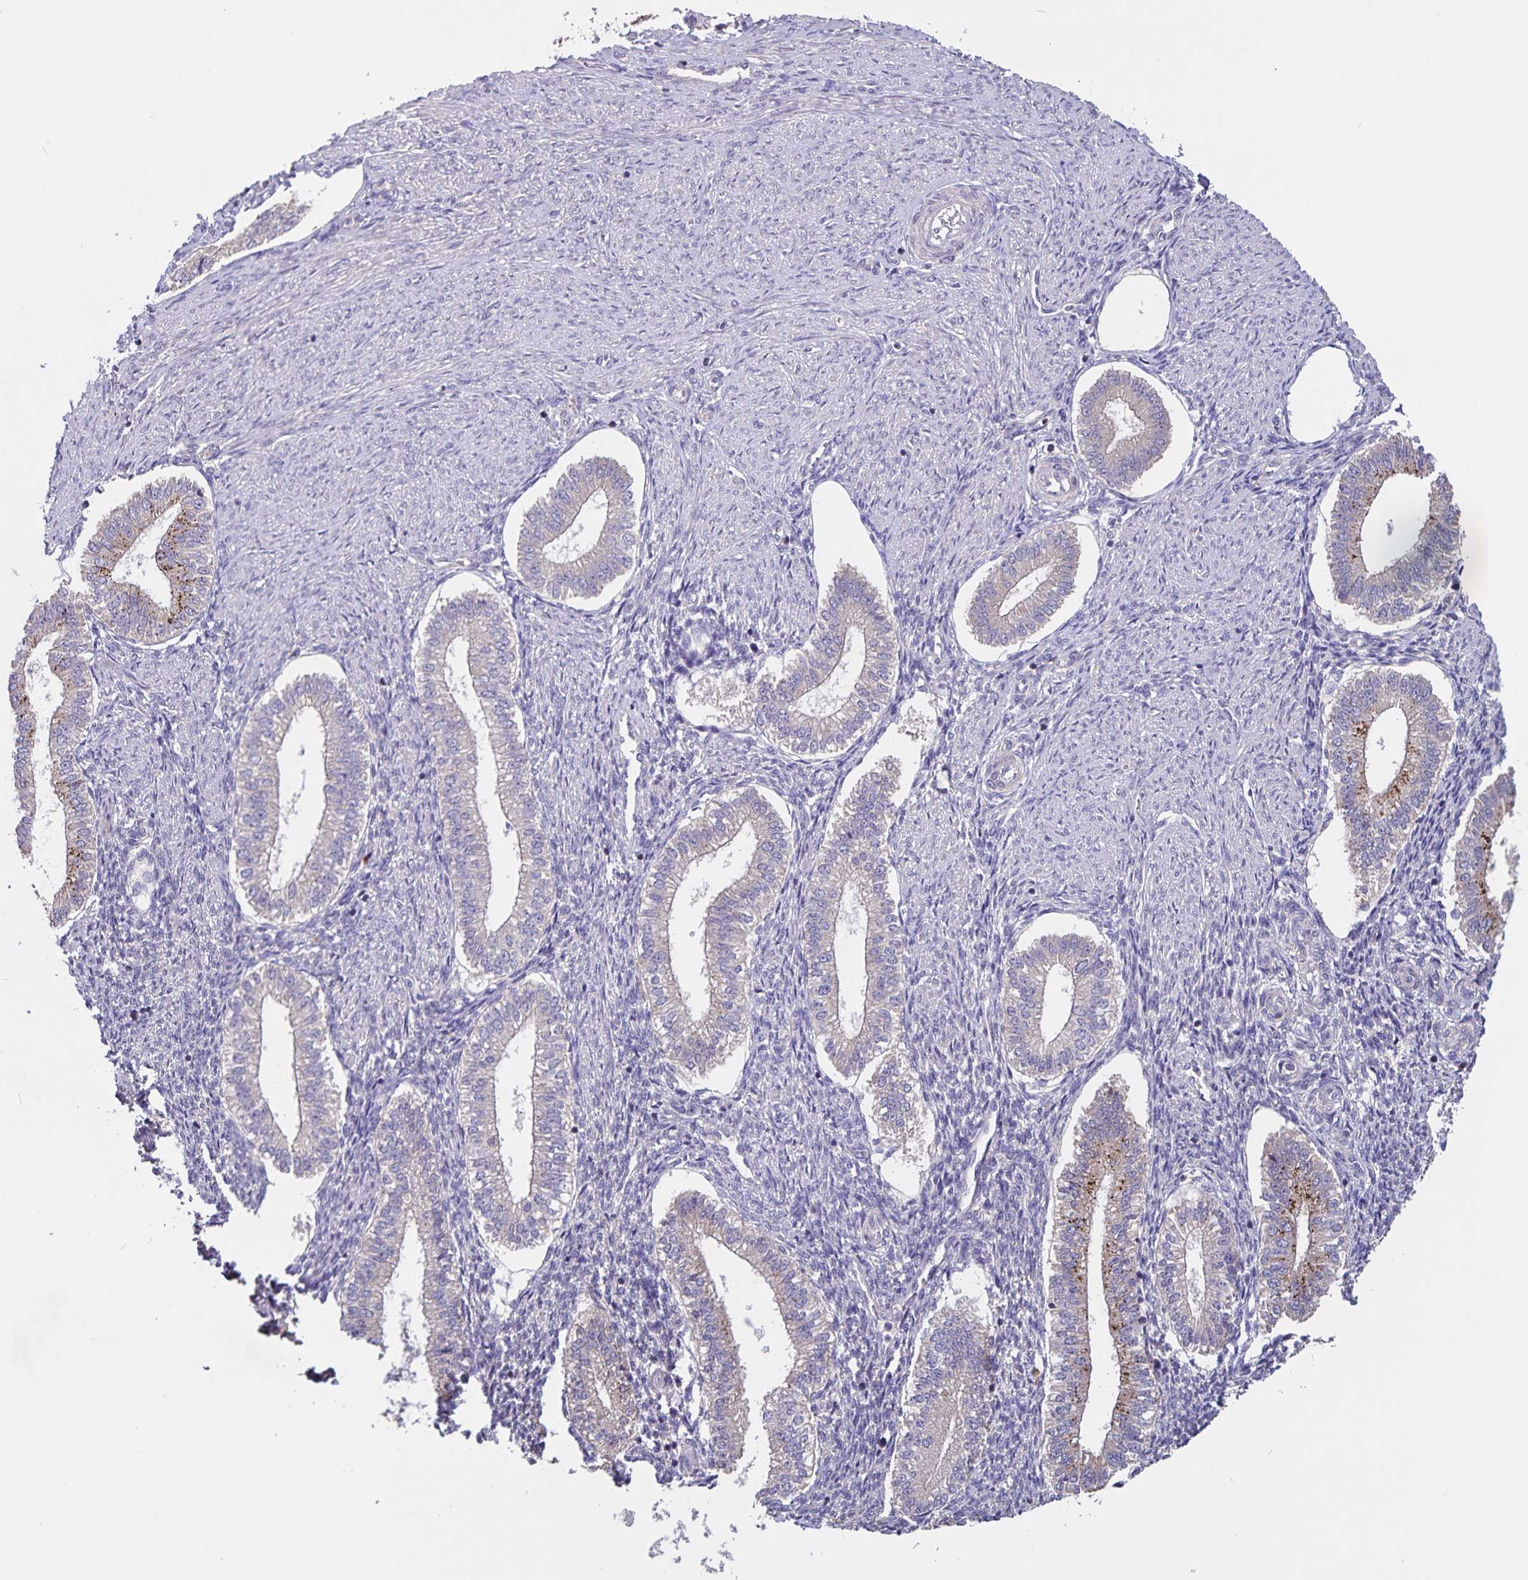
{"staining": {"intensity": "weak", "quantity": "25%-75%", "location": "cytoplasmic/membranous"}, "tissue": "endometrium", "cell_type": "Cells in endometrial stroma", "image_type": "normal", "snomed": [{"axis": "morphology", "description": "Normal tissue, NOS"}, {"axis": "topography", "description": "Endometrium"}], "caption": "Weak cytoplasmic/membranous expression is identified in approximately 25%-75% of cells in endometrial stroma in benign endometrium.", "gene": "FBXL16", "patient": {"sex": "female", "age": 25}}